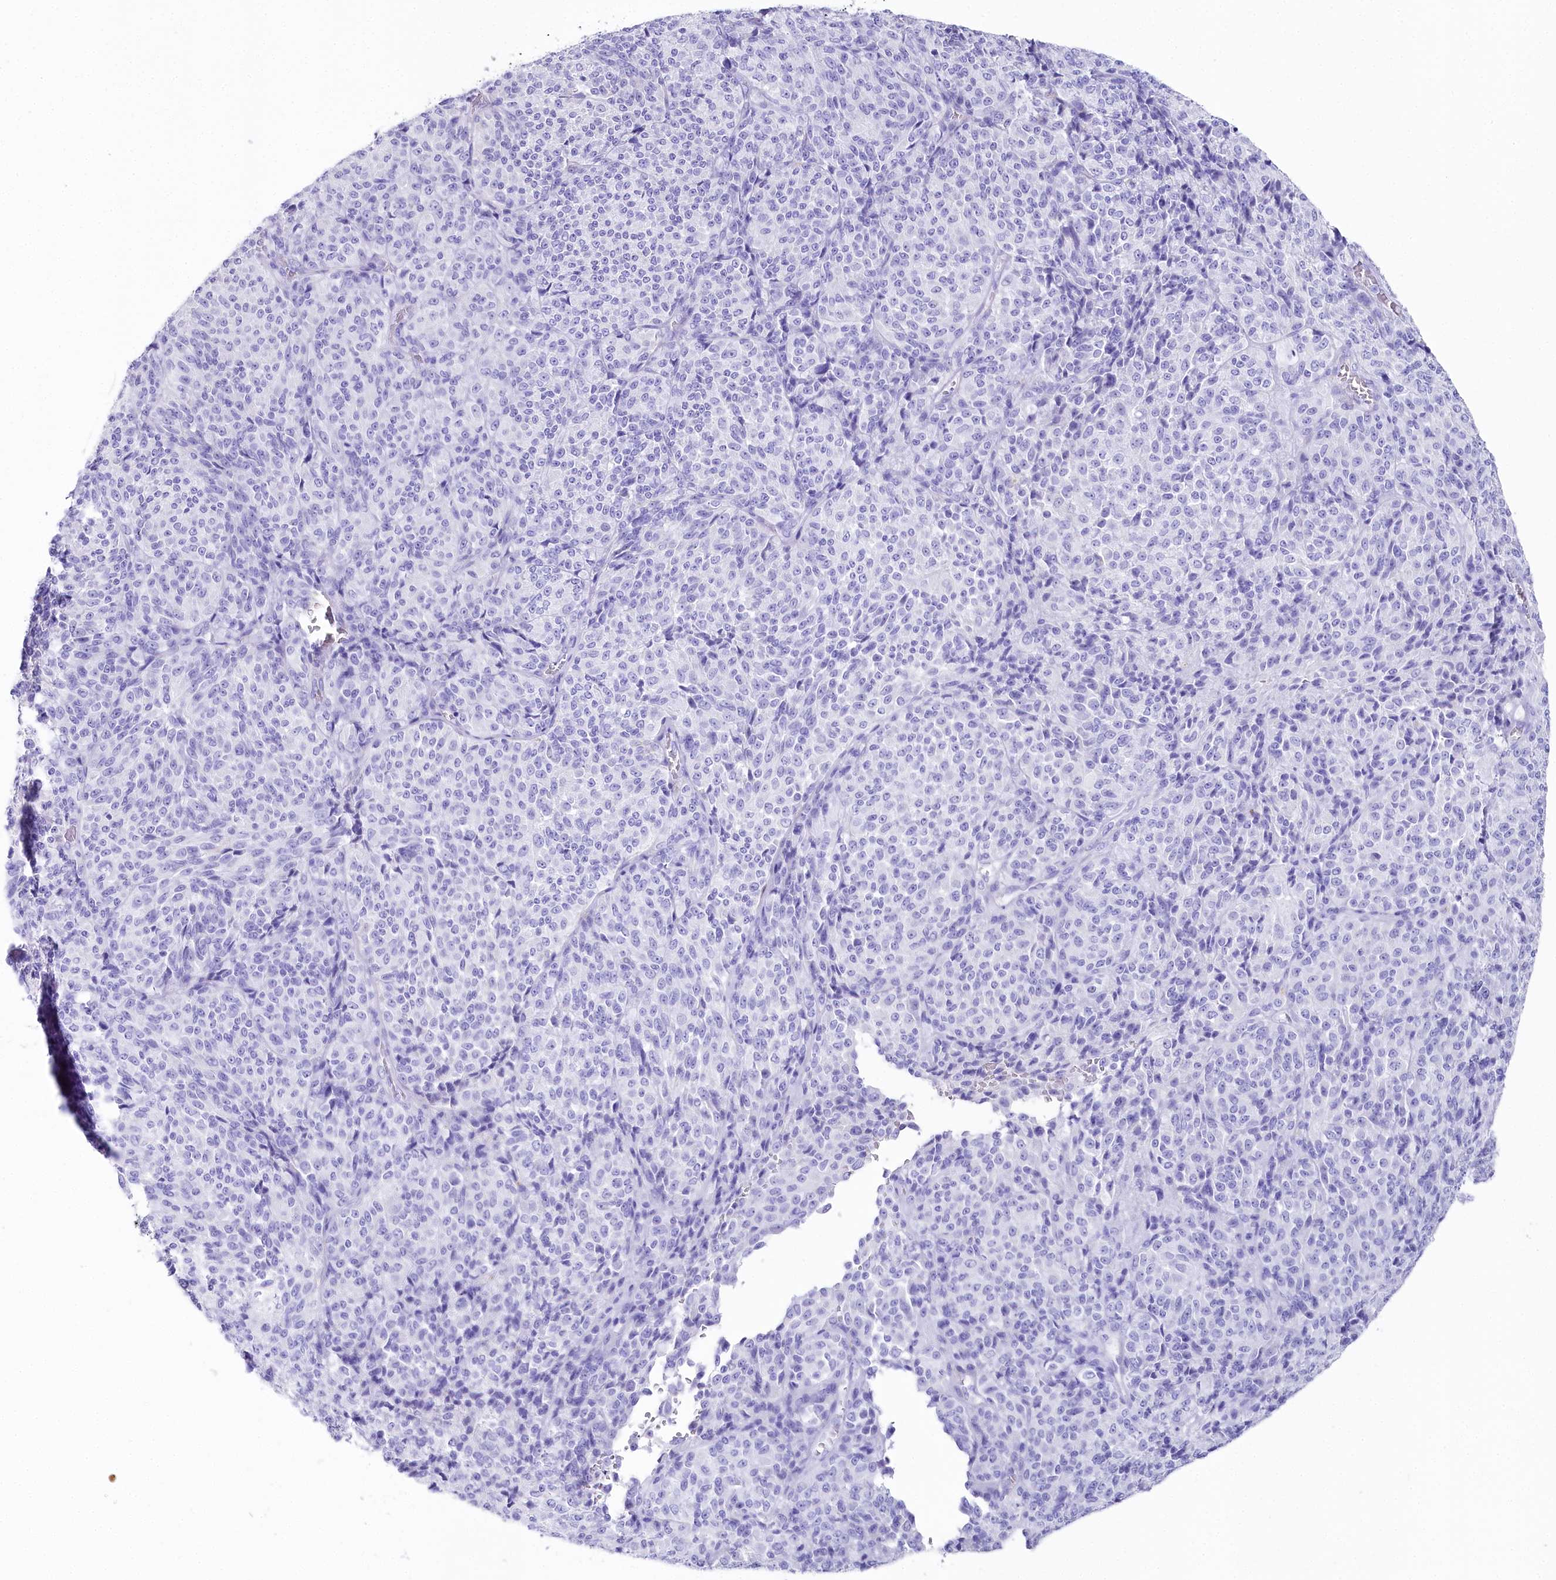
{"staining": {"intensity": "negative", "quantity": "none", "location": "none"}, "tissue": "melanoma", "cell_type": "Tumor cells", "image_type": "cancer", "snomed": [{"axis": "morphology", "description": "Malignant melanoma, Metastatic site"}, {"axis": "topography", "description": "Brain"}], "caption": "IHC photomicrograph of melanoma stained for a protein (brown), which exhibits no positivity in tumor cells.", "gene": "CSN3", "patient": {"sex": "female", "age": 56}}